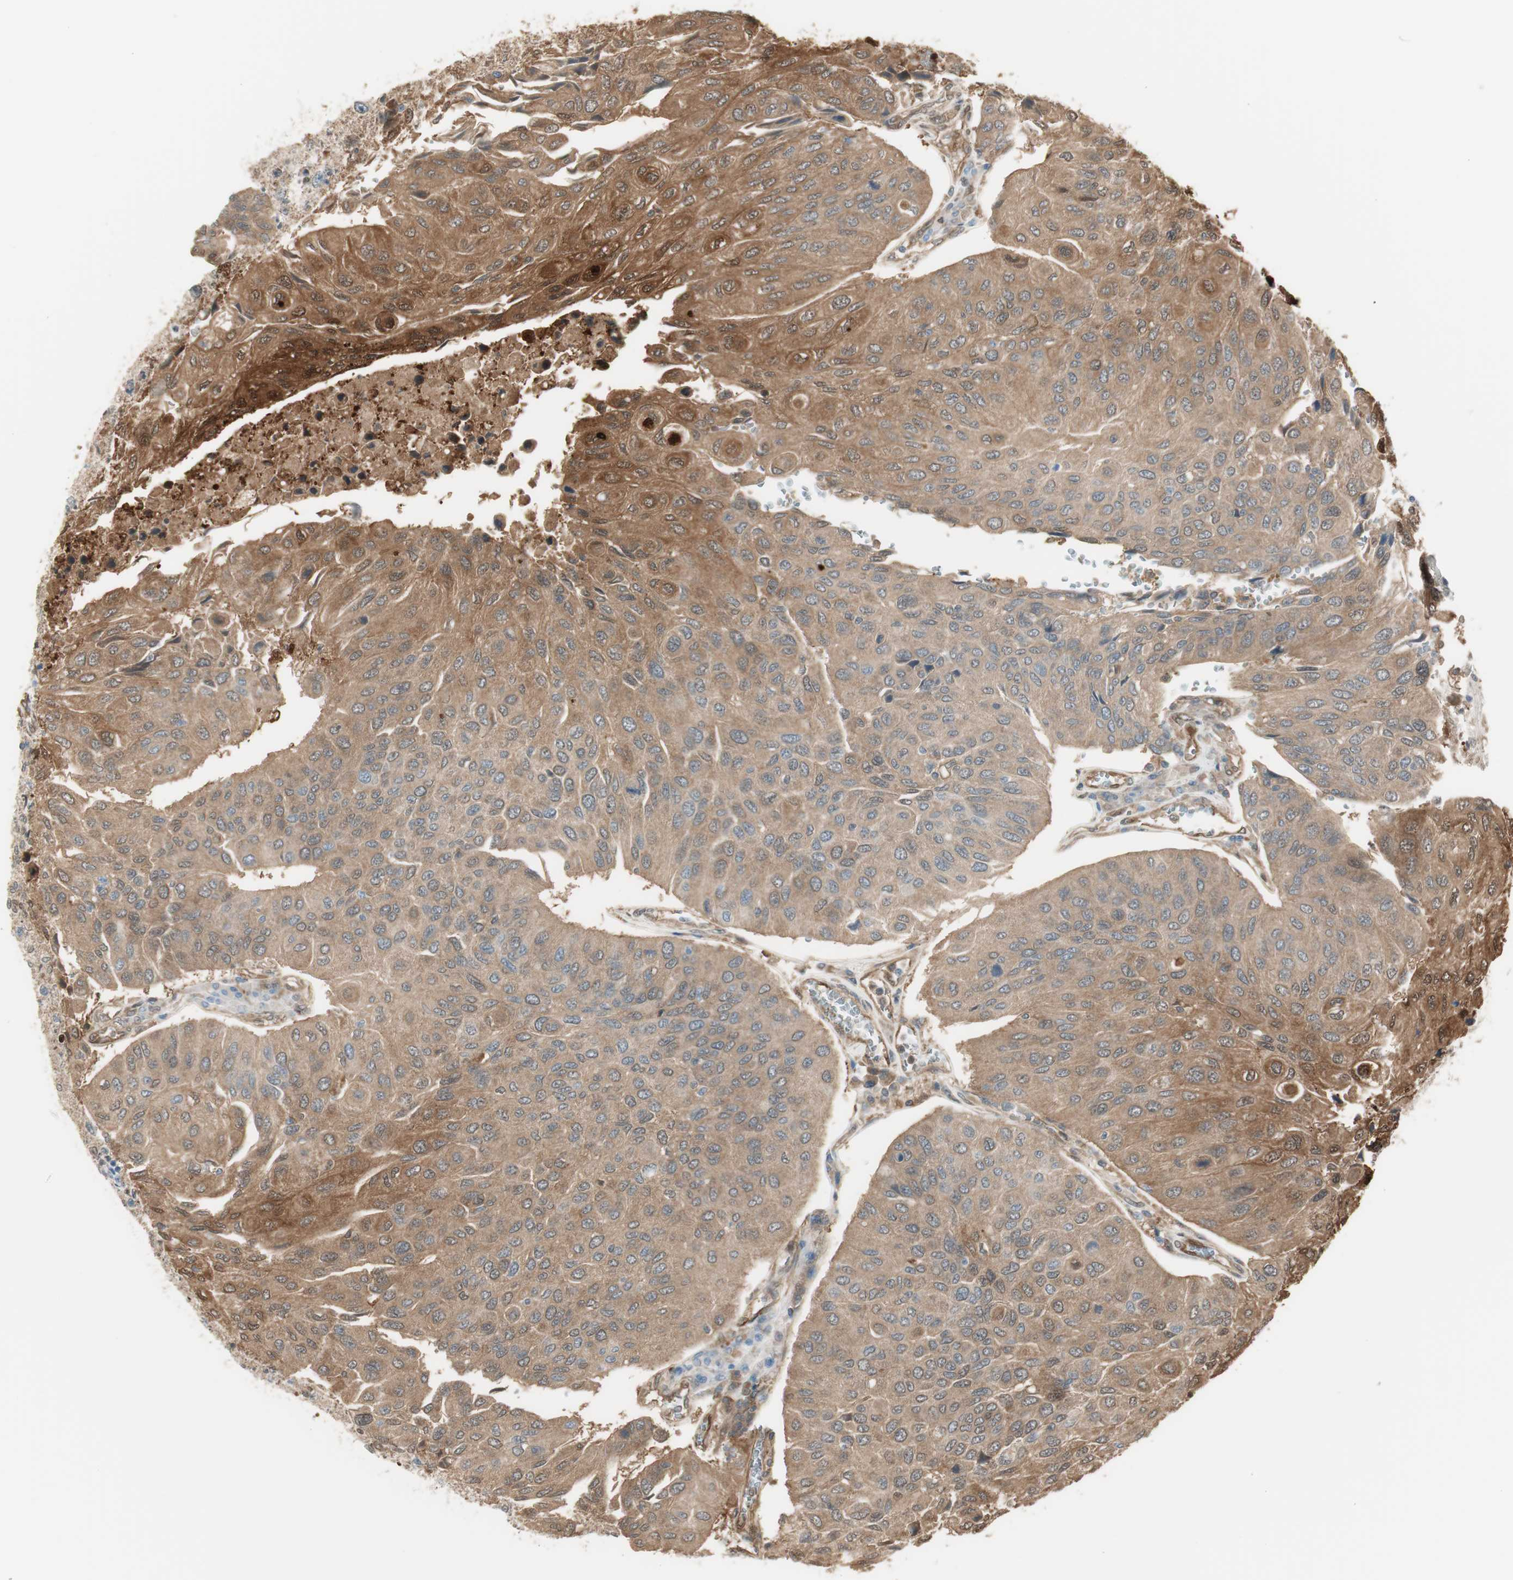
{"staining": {"intensity": "moderate", "quantity": ">75%", "location": "cytoplasmic/membranous"}, "tissue": "urothelial cancer", "cell_type": "Tumor cells", "image_type": "cancer", "snomed": [{"axis": "morphology", "description": "Urothelial carcinoma, High grade"}, {"axis": "topography", "description": "Urinary bladder"}], "caption": "A high-resolution image shows immunohistochemistry staining of urothelial cancer, which exhibits moderate cytoplasmic/membranous staining in about >75% of tumor cells. (Stains: DAB (3,3'-diaminobenzidine) in brown, nuclei in blue, Microscopy: brightfield microscopy at high magnification).", "gene": "SERPINB6", "patient": {"sex": "male", "age": 66}}